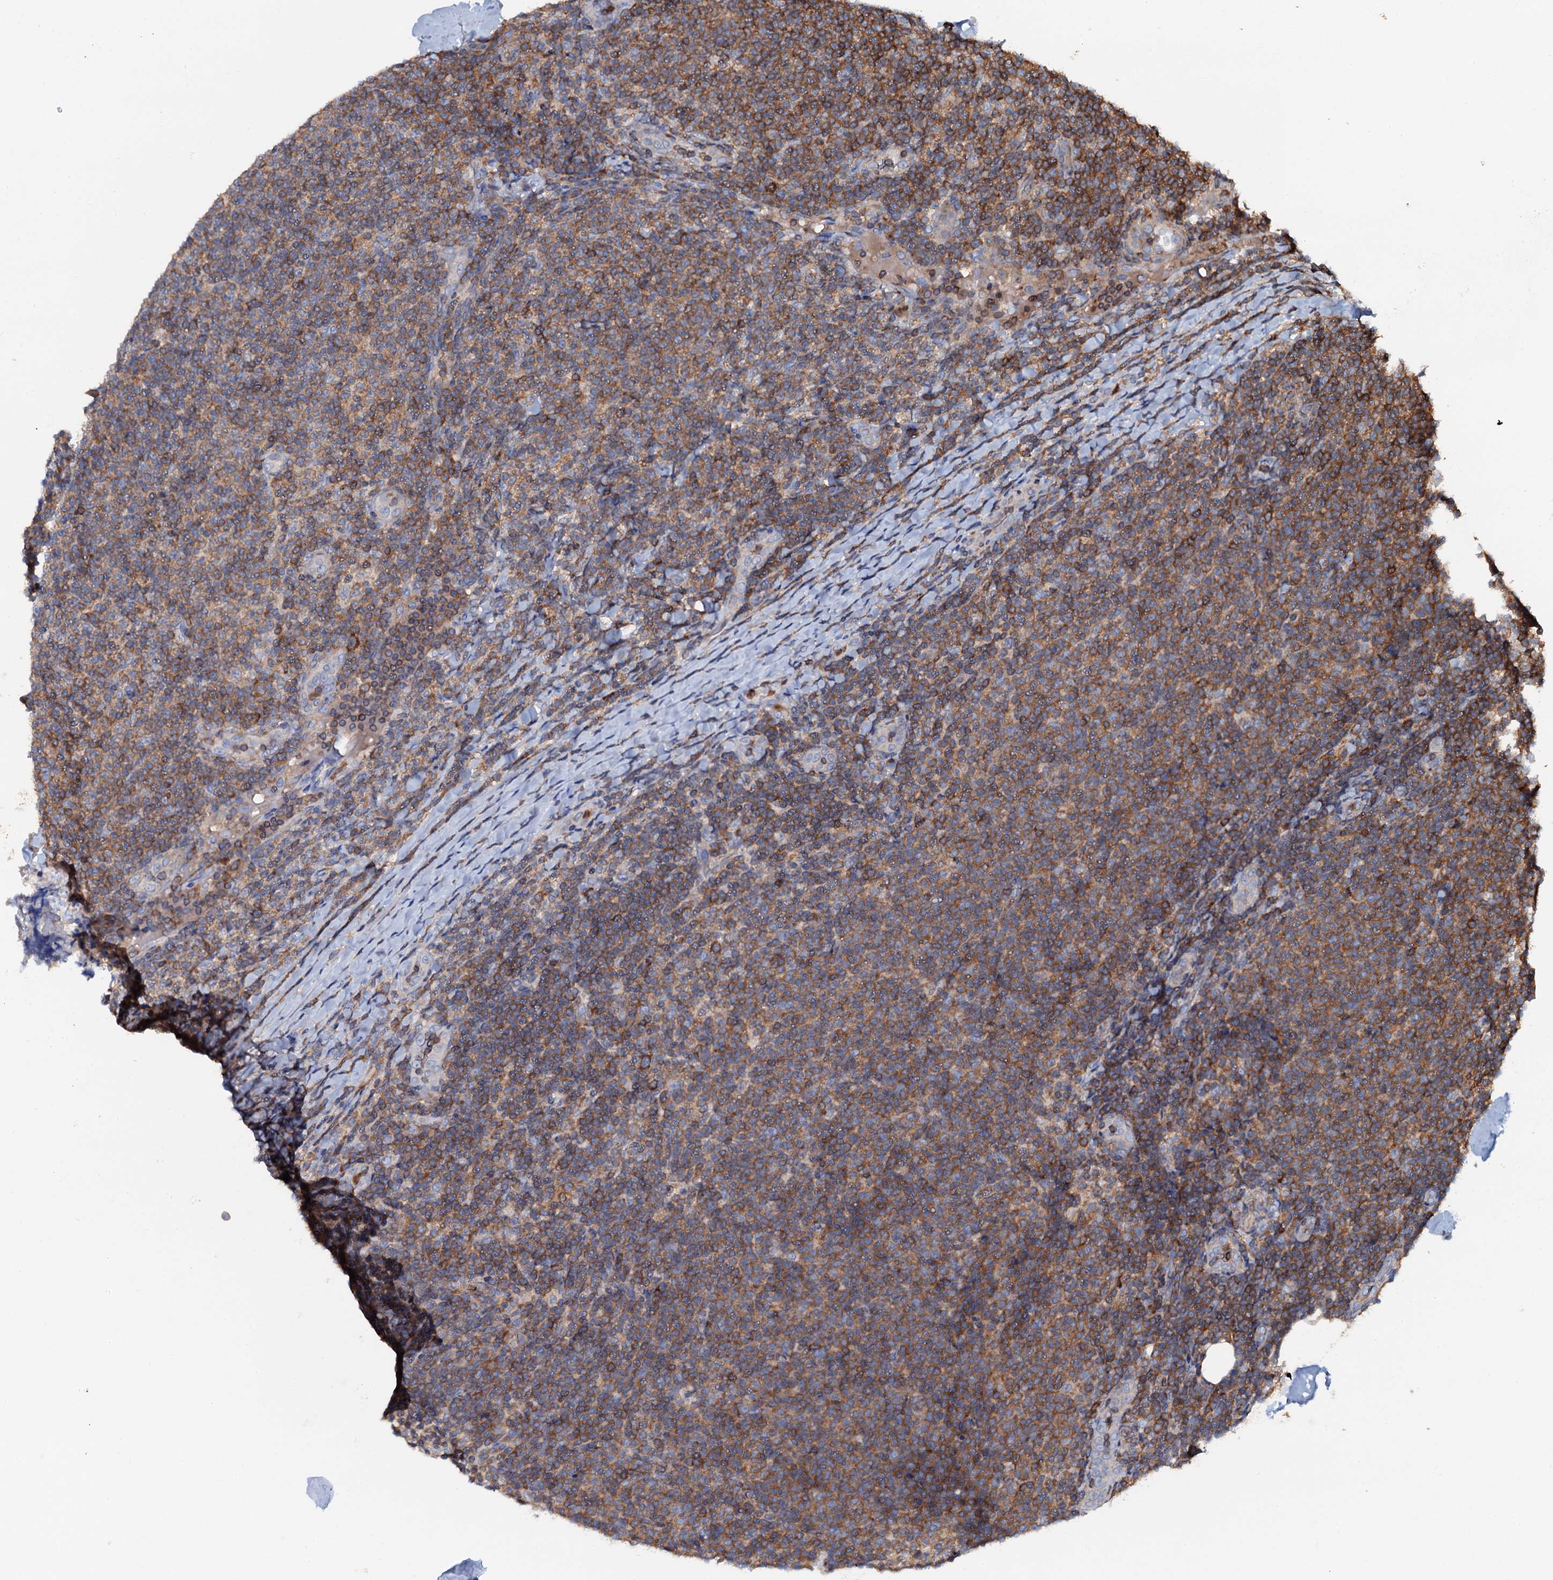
{"staining": {"intensity": "strong", "quantity": "25%-75%", "location": "cytoplasmic/membranous"}, "tissue": "lymphoma", "cell_type": "Tumor cells", "image_type": "cancer", "snomed": [{"axis": "morphology", "description": "Malignant lymphoma, non-Hodgkin's type, Low grade"}, {"axis": "topography", "description": "Lymph node"}], "caption": "Strong cytoplasmic/membranous expression is present in approximately 25%-75% of tumor cells in lymphoma. (Stains: DAB in brown, nuclei in blue, Microscopy: brightfield microscopy at high magnification).", "gene": "GRK2", "patient": {"sex": "male", "age": 66}}